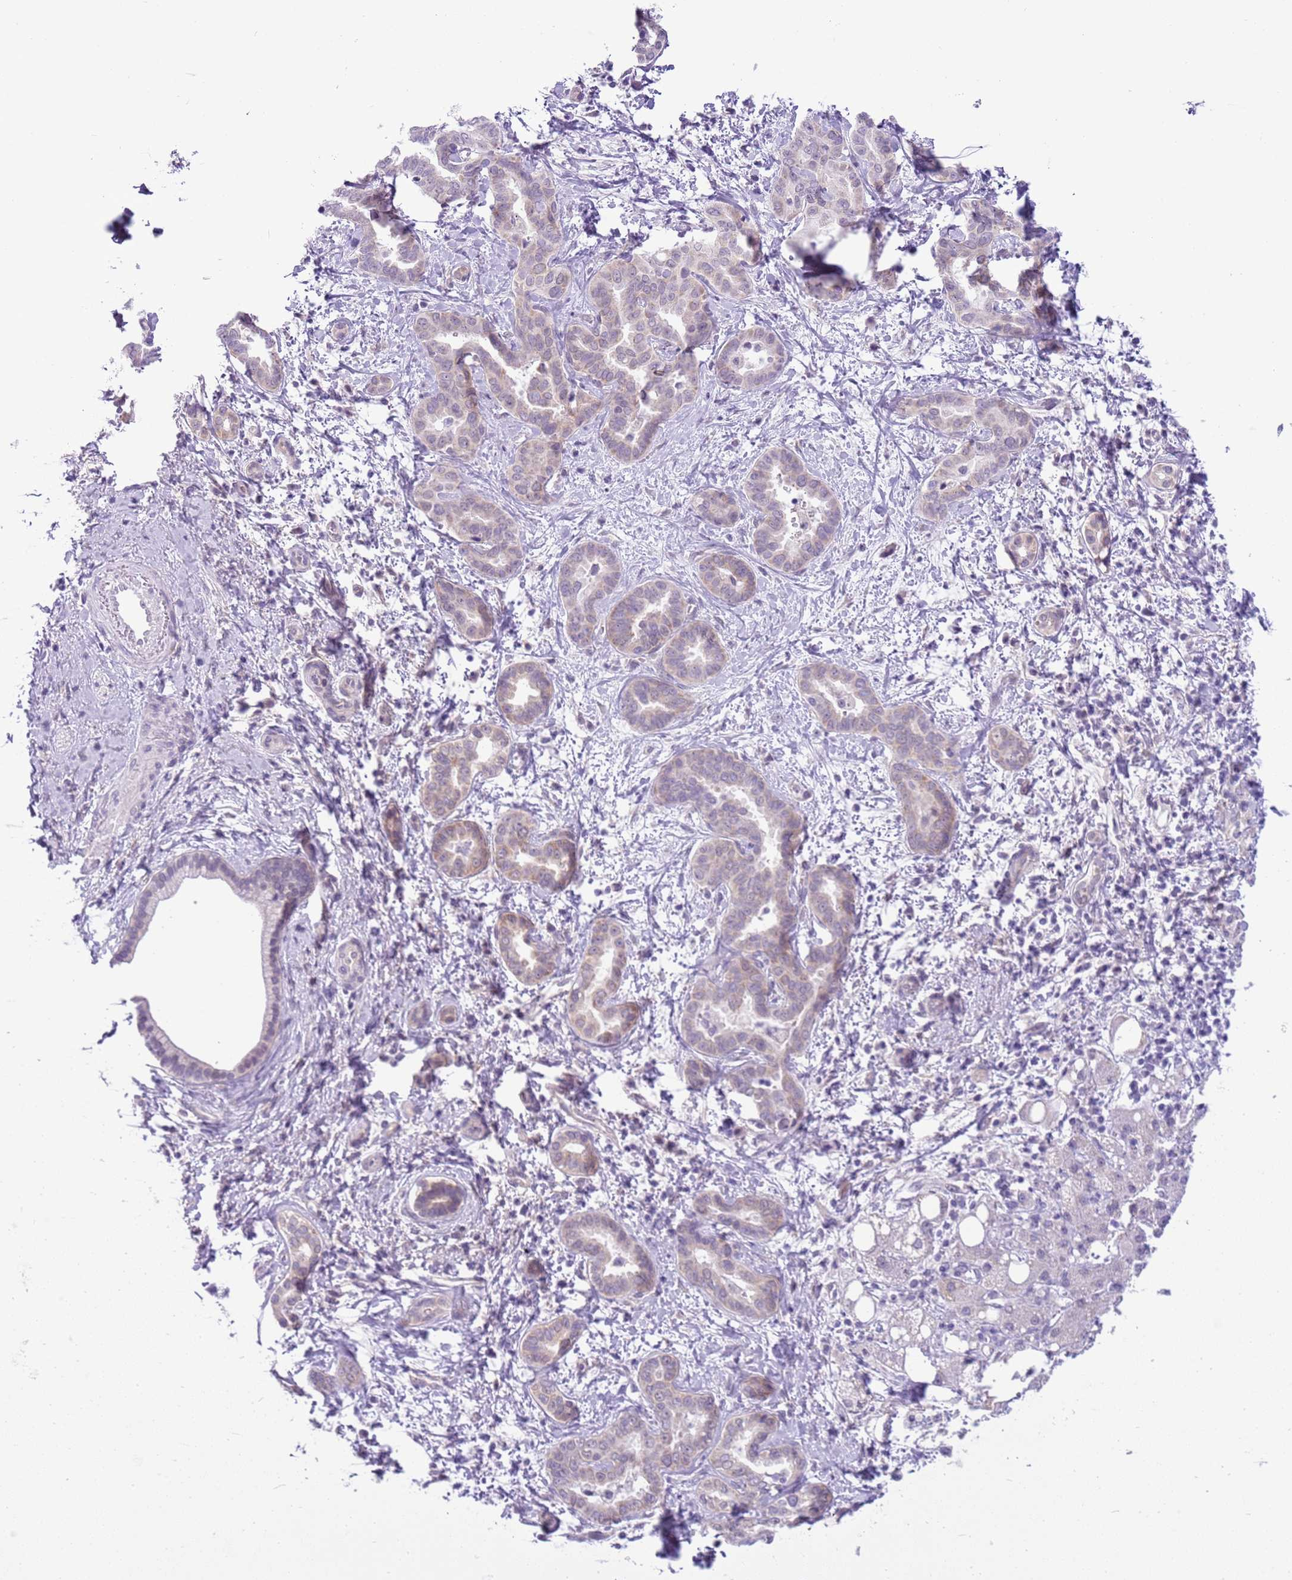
{"staining": {"intensity": "negative", "quantity": "none", "location": "none"}, "tissue": "liver cancer", "cell_type": "Tumor cells", "image_type": "cancer", "snomed": [{"axis": "morphology", "description": "Cholangiocarcinoma"}, {"axis": "topography", "description": "Liver"}], "caption": "There is no significant positivity in tumor cells of liver cancer (cholangiocarcinoma).", "gene": "FAM120C", "patient": {"sex": "female", "age": 77}}